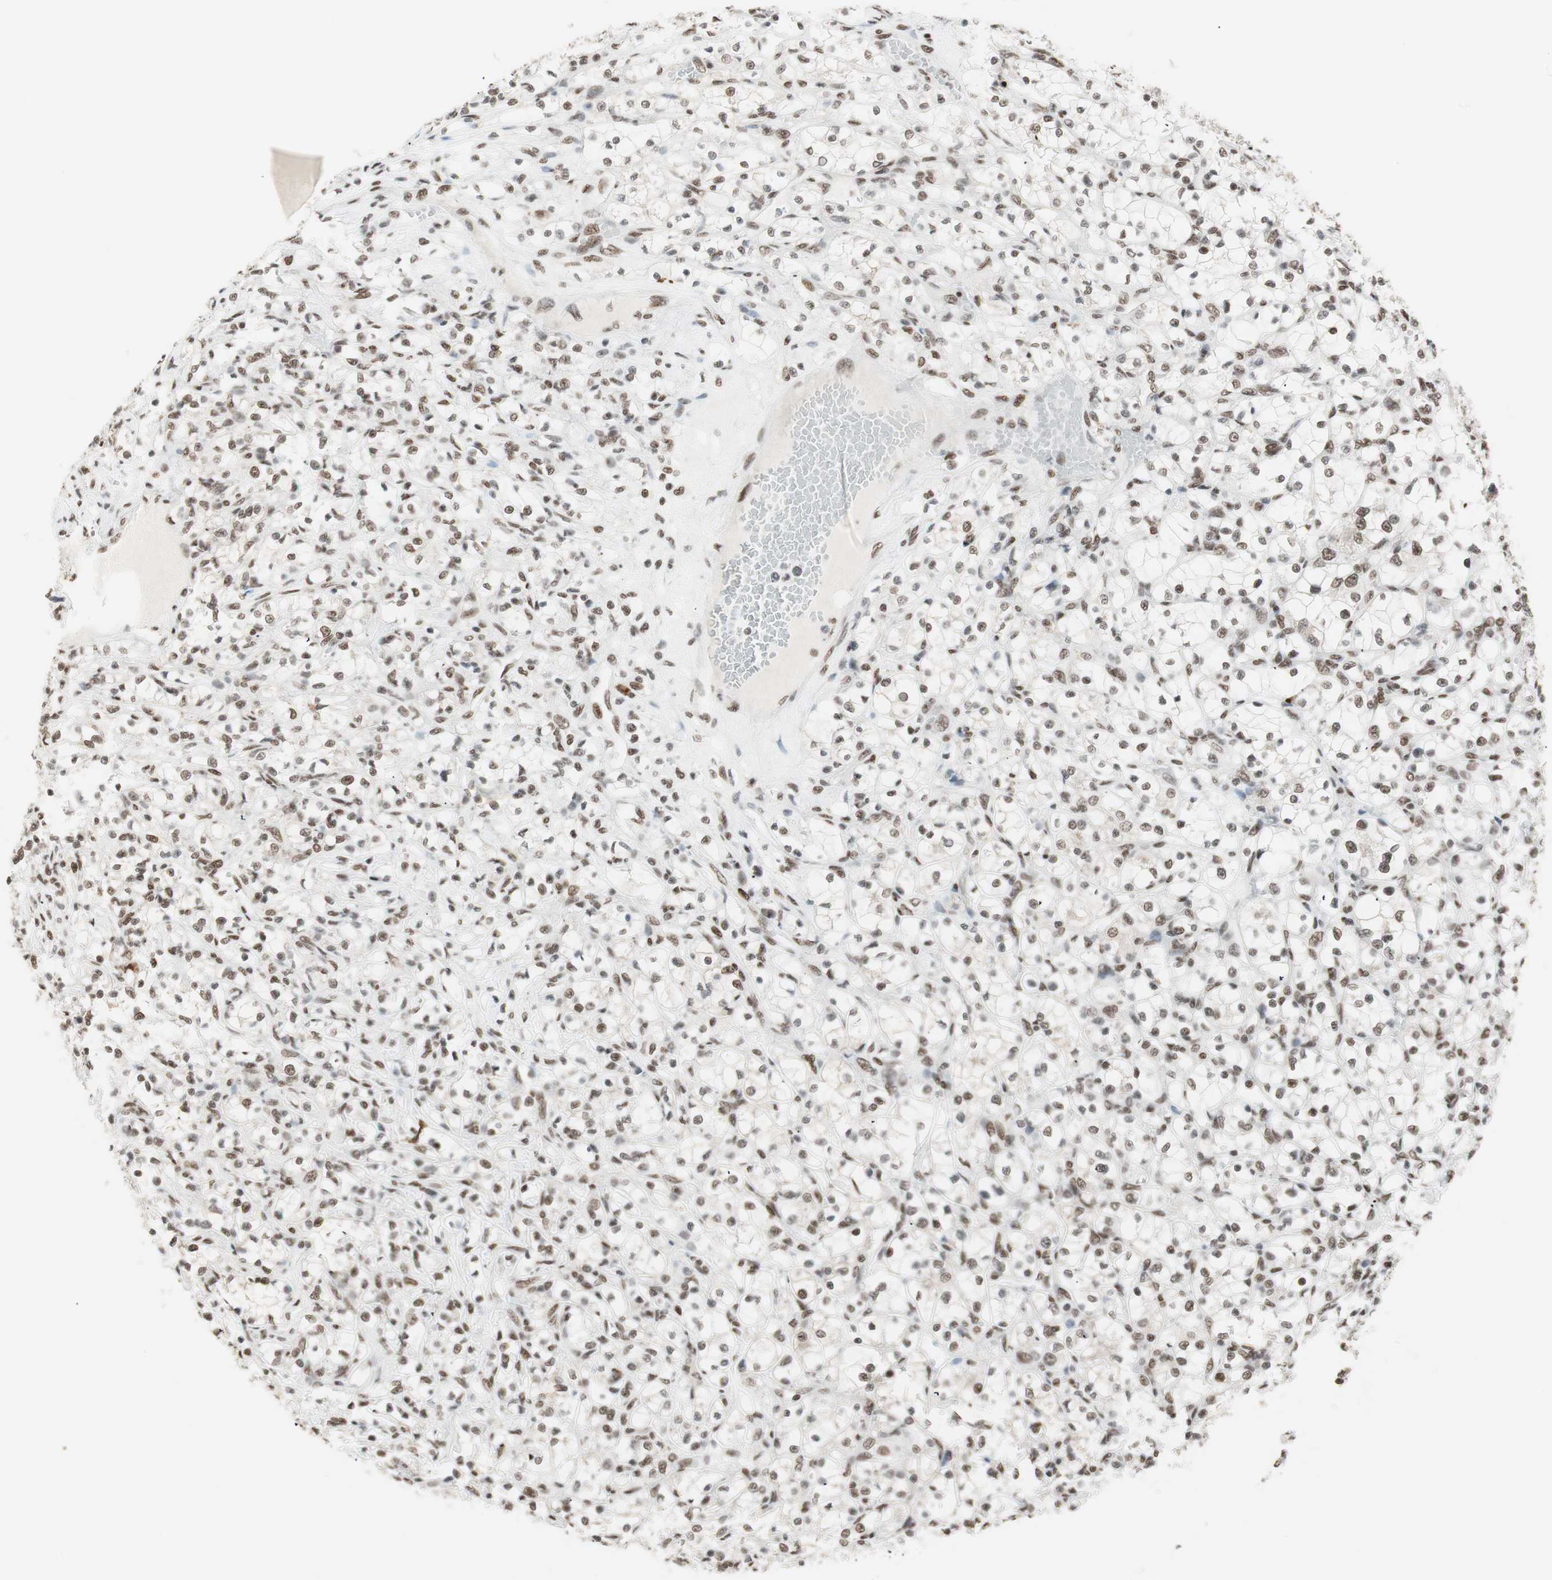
{"staining": {"intensity": "moderate", "quantity": "25%-75%", "location": "nuclear"}, "tissue": "renal cancer", "cell_type": "Tumor cells", "image_type": "cancer", "snomed": [{"axis": "morphology", "description": "Adenocarcinoma, NOS"}, {"axis": "topography", "description": "Kidney"}], "caption": "Renal adenocarcinoma was stained to show a protein in brown. There is medium levels of moderate nuclear positivity in approximately 25%-75% of tumor cells.", "gene": "SMARCE1", "patient": {"sex": "female", "age": 69}}